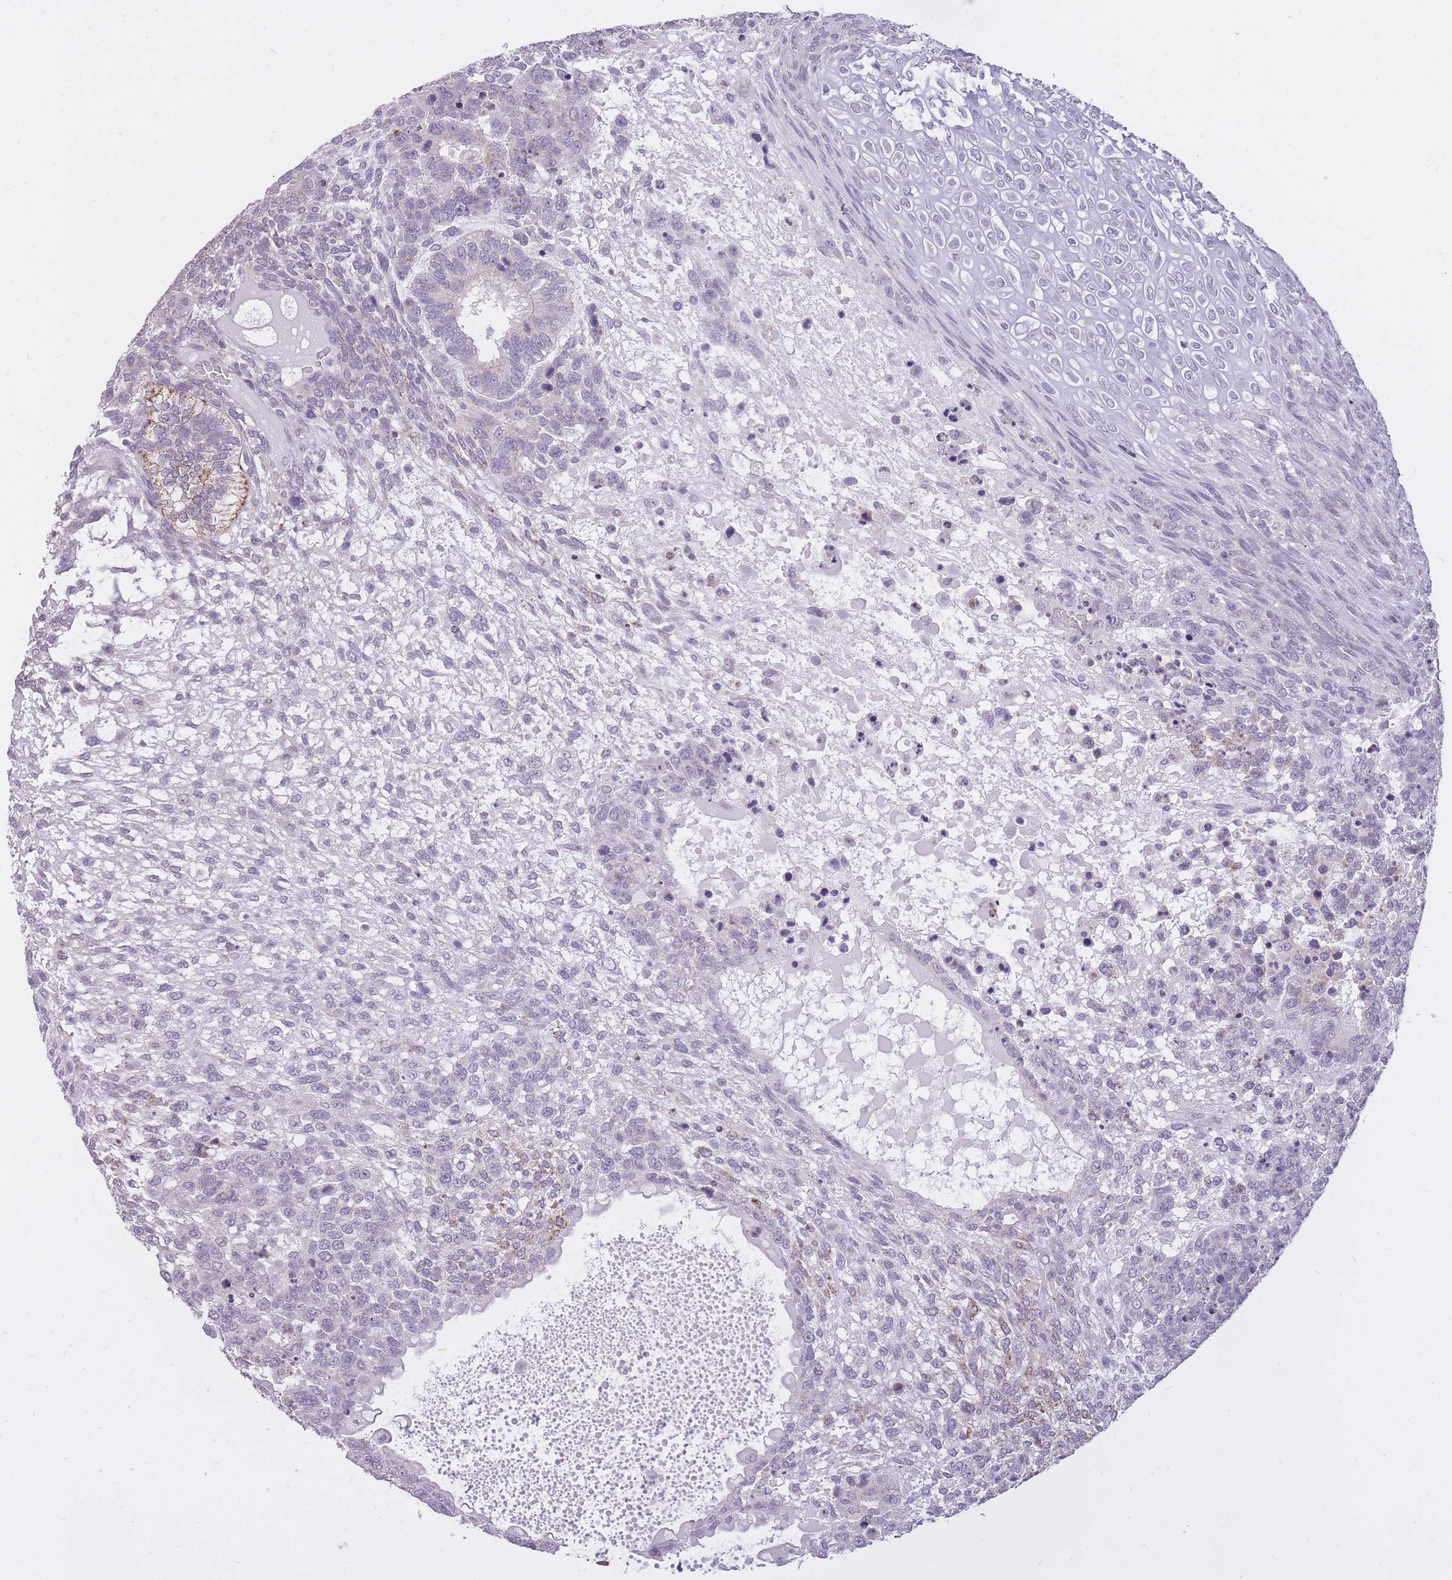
{"staining": {"intensity": "moderate", "quantity": "<25%", "location": "cytoplasmic/membranous"}, "tissue": "testis cancer", "cell_type": "Tumor cells", "image_type": "cancer", "snomed": [{"axis": "morphology", "description": "Carcinoma, Embryonal, NOS"}, {"axis": "topography", "description": "Testis"}], "caption": "High-power microscopy captured an immunohistochemistry photomicrograph of testis cancer, revealing moderate cytoplasmic/membranous expression in about <25% of tumor cells. The staining was performed using DAB to visualize the protein expression in brown, while the nuclei were stained in blue with hematoxylin (Magnification: 20x).", "gene": "RNF170", "patient": {"sex": "male", "age": 23}}